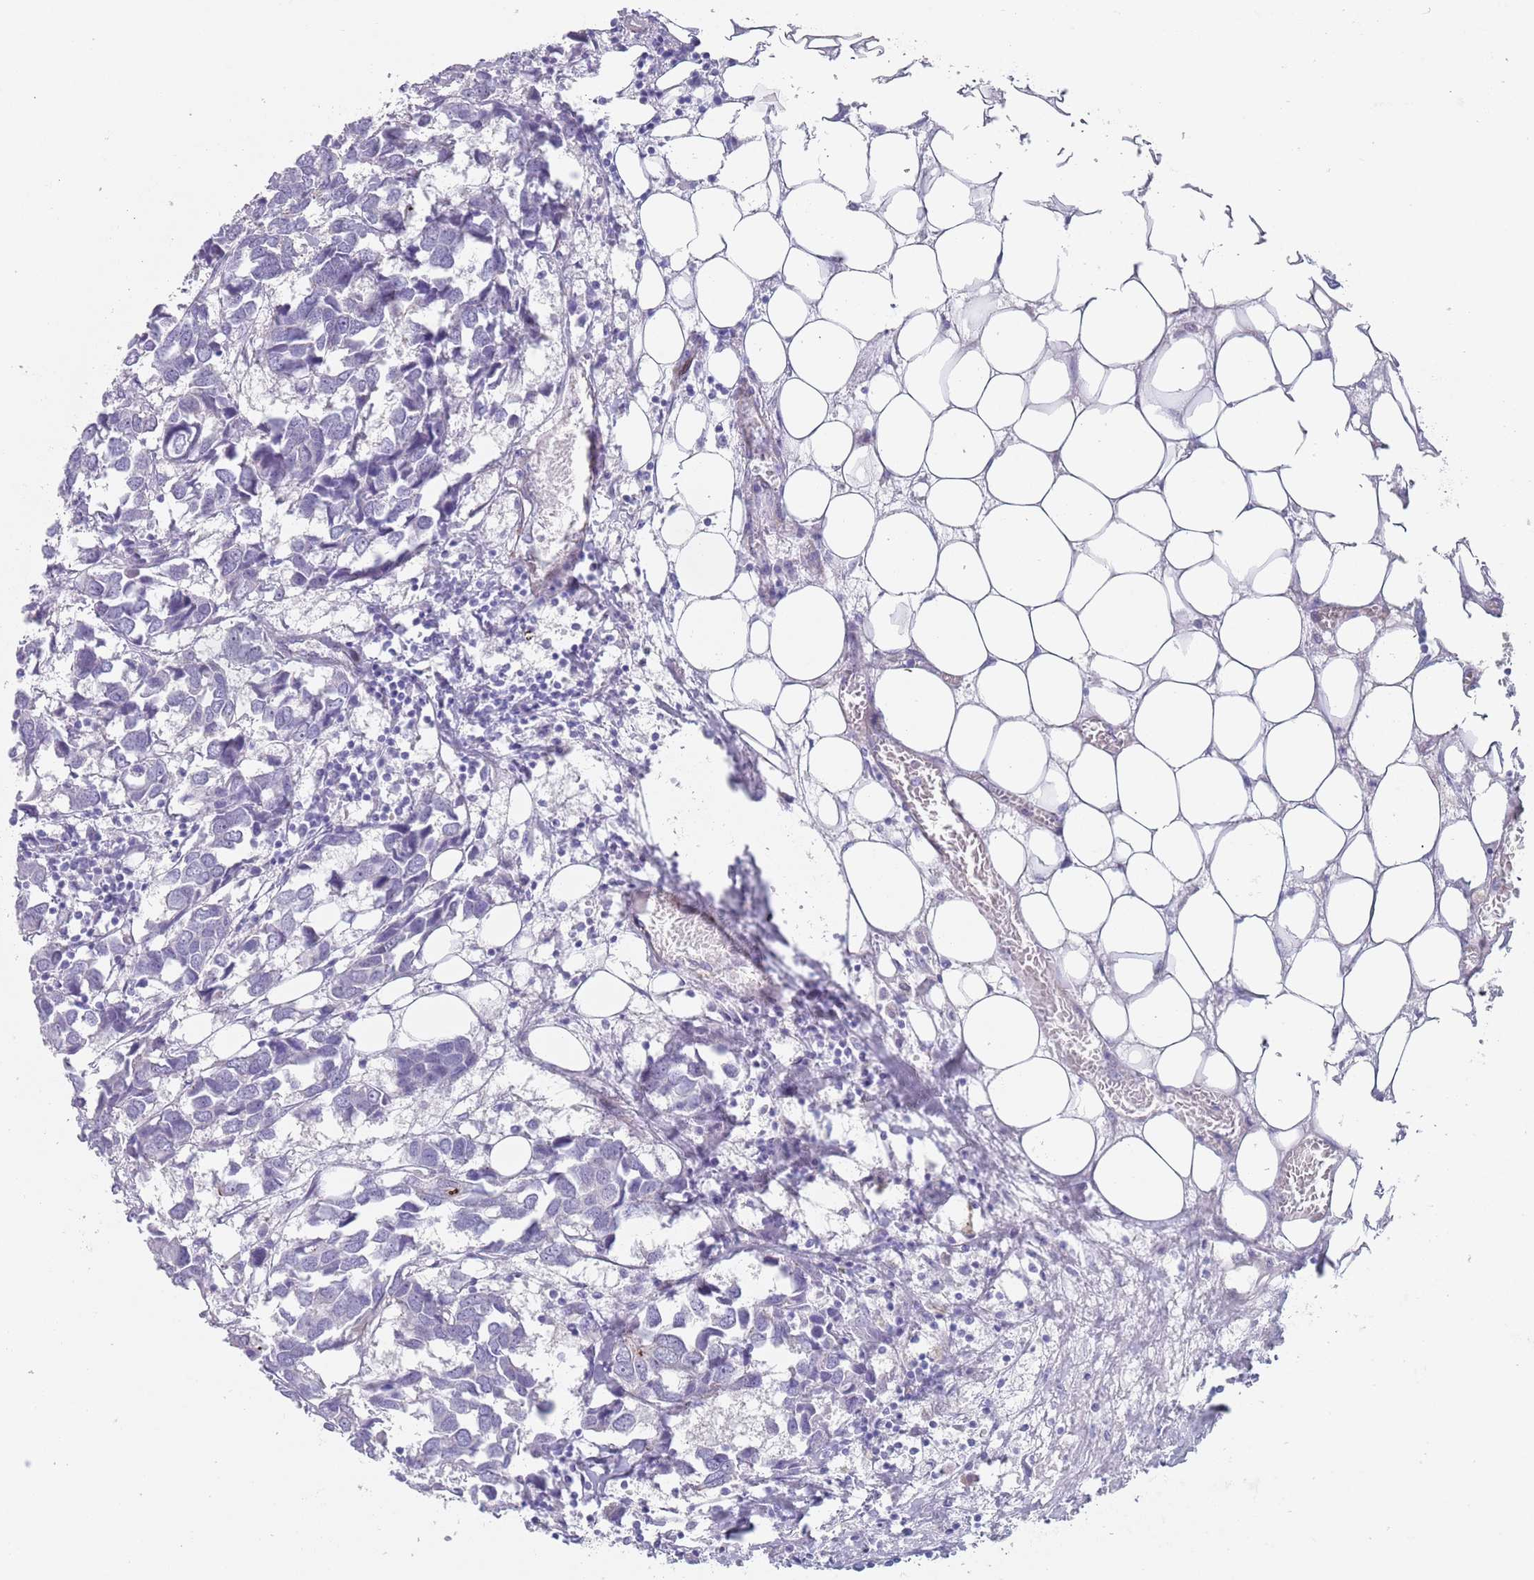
{"staining": {"intensity": "negative", "quantity": "none", "location": "none"}, "tissue": "breast cancer", "cell_type": "Tumor cells", "image_type": "cancer", "snomed": [{"axis": "morphology", "description": "Duct carcinoma"}, {"axis": "topography", "description": "Breast"}], "caption": "Immunohistochemistry (IHC) photomicrograph of neoplastic tissue: invasive ductal carcinoma (breast) stained with DAB exhibits no significant protein positivity in tumor cells.", "gene": "OR5A2", "patient": {"sex": "female", "age": 83}}